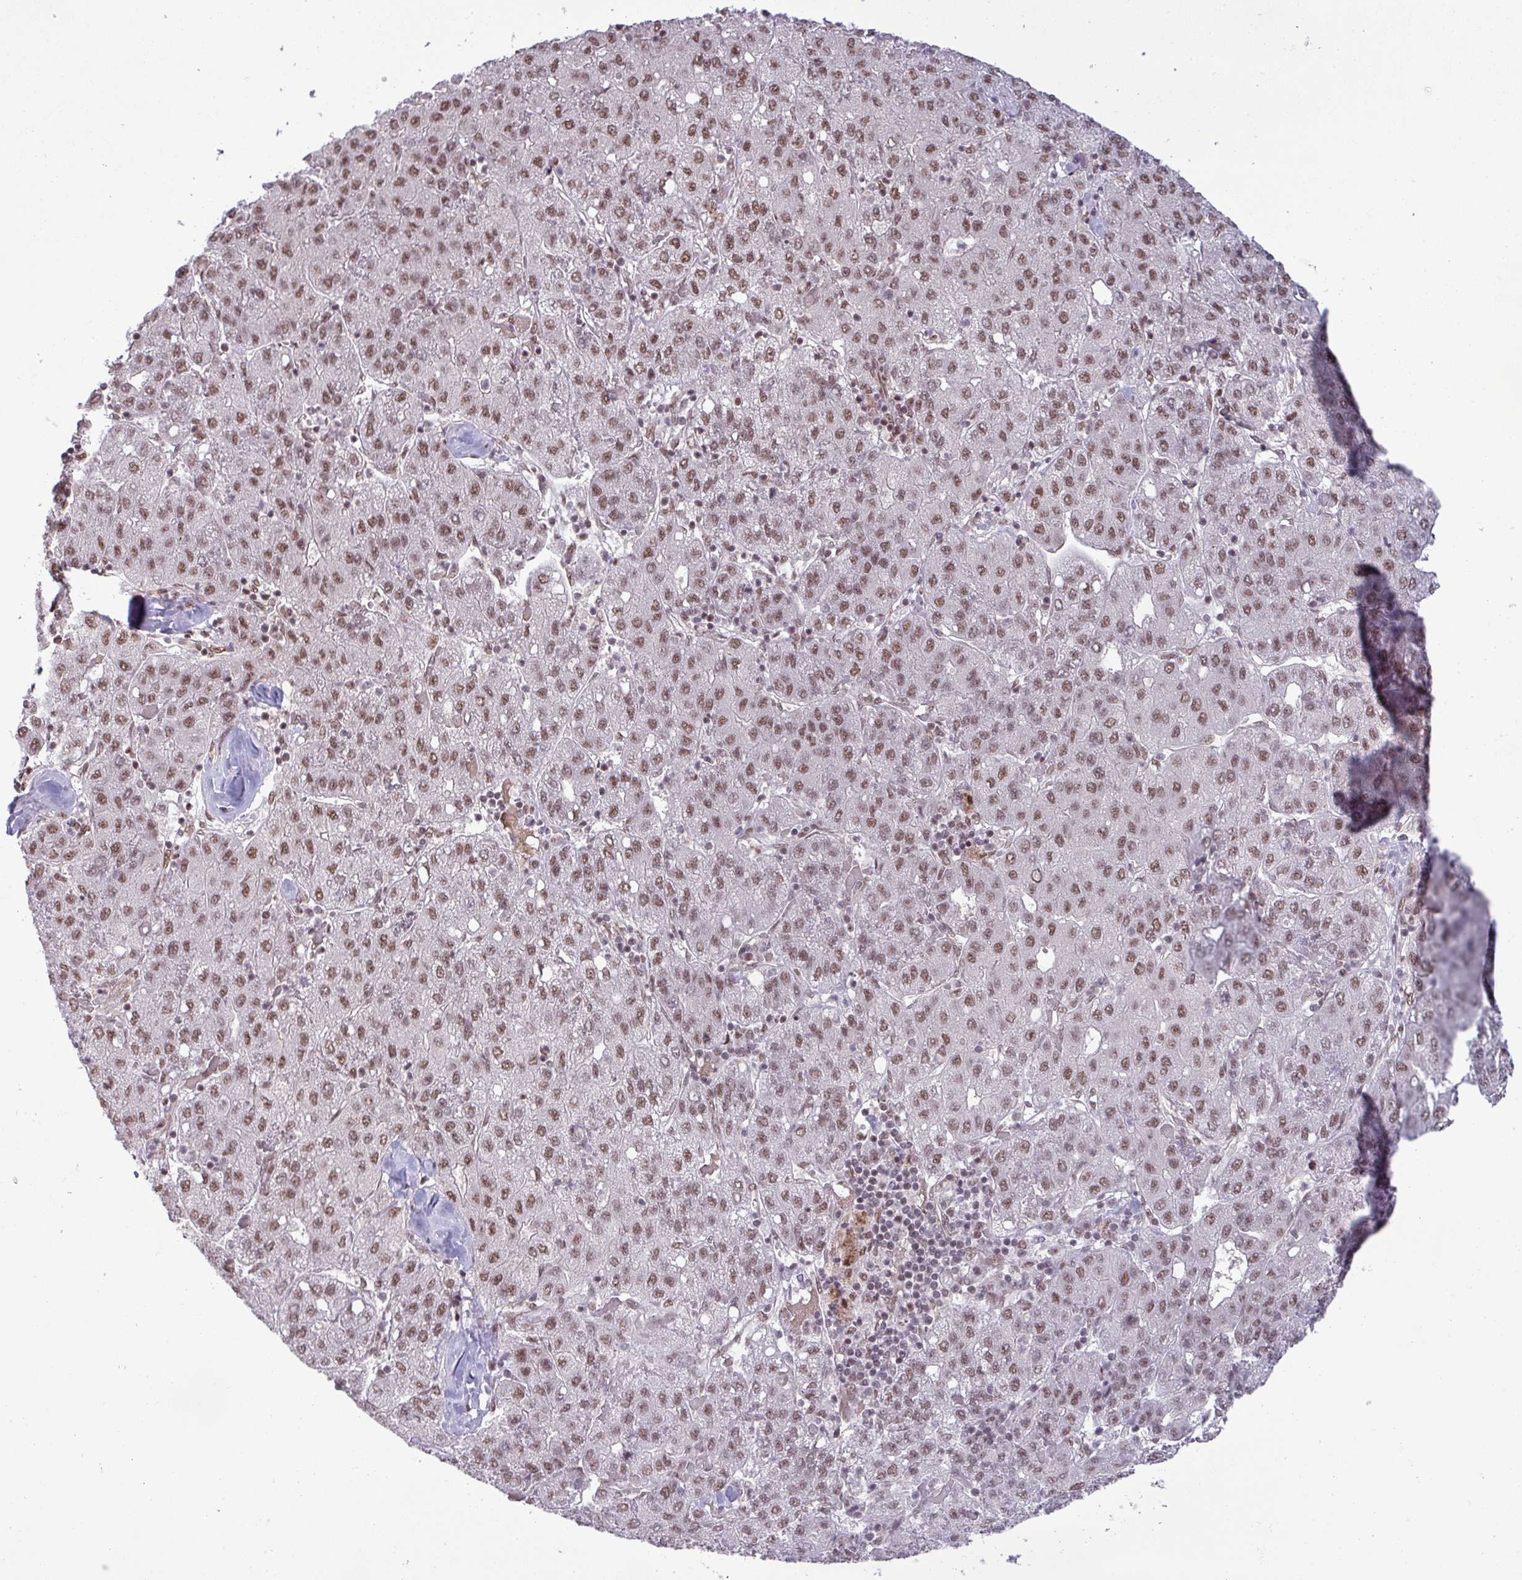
{"staining": {"intensity": "moderate", "quantity": ">75%", "location": "nuclear"}, "tissue": "liver cancer", "cell_type": "Tumor cells", "image_type": "cancer", "snomed": [{"axis": "morphology", "description": "Carcinoma, Hepatocellular, NOS"}, {"axis": "topography", "description": "Liver"}], "caption": "Immunohistochemistry of hepatocellular carcinoma (liver) demonstrates medium levels of moderate nuclear staining in approximately >75% of tumor cells.", "gene": "PTPN20", "patient": {"sex": "male", "age": 65}}